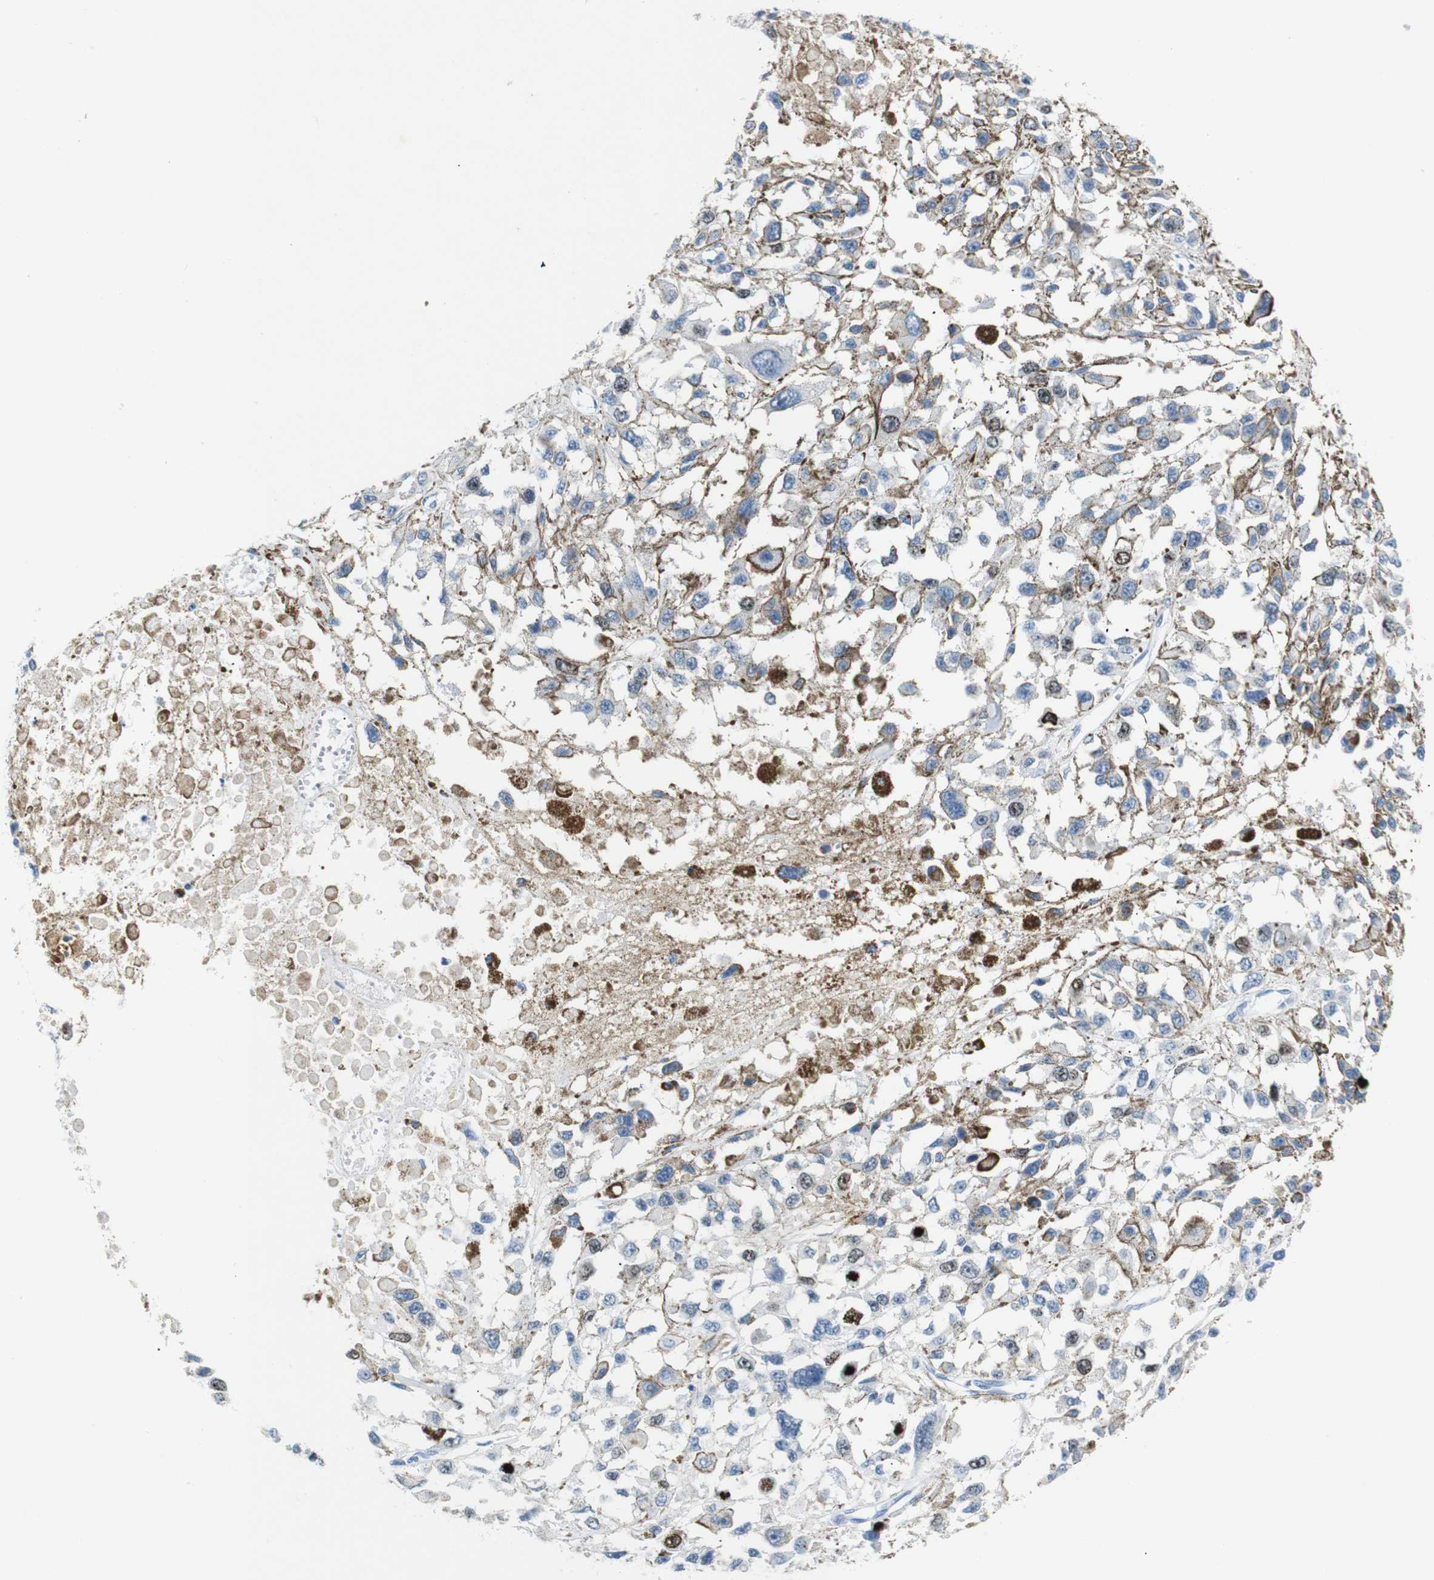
{"staining": {"intensity": "moderate", "quantity": "<25%", "location": "nuclear"}, "tissue": "melanoma", "cell_type": "Tumor cells", "image_type": "cancer", "snomed": [{"axis": "morphology", "description": "Malignant melanoma, Metastatic site"}, {"axis": "topography", "description": "Lymph node"}], "caption": "A high-resolution micrograph shows immunohistochemistry (IHC) staining of melanoma, which displays moderate nuclear expression in about <25% of tumor cells. (Brightfield microscopy of DAB IHC at high magnification).", "gene": "INCENP", "patient": {"sex": "male", "age": 59}}